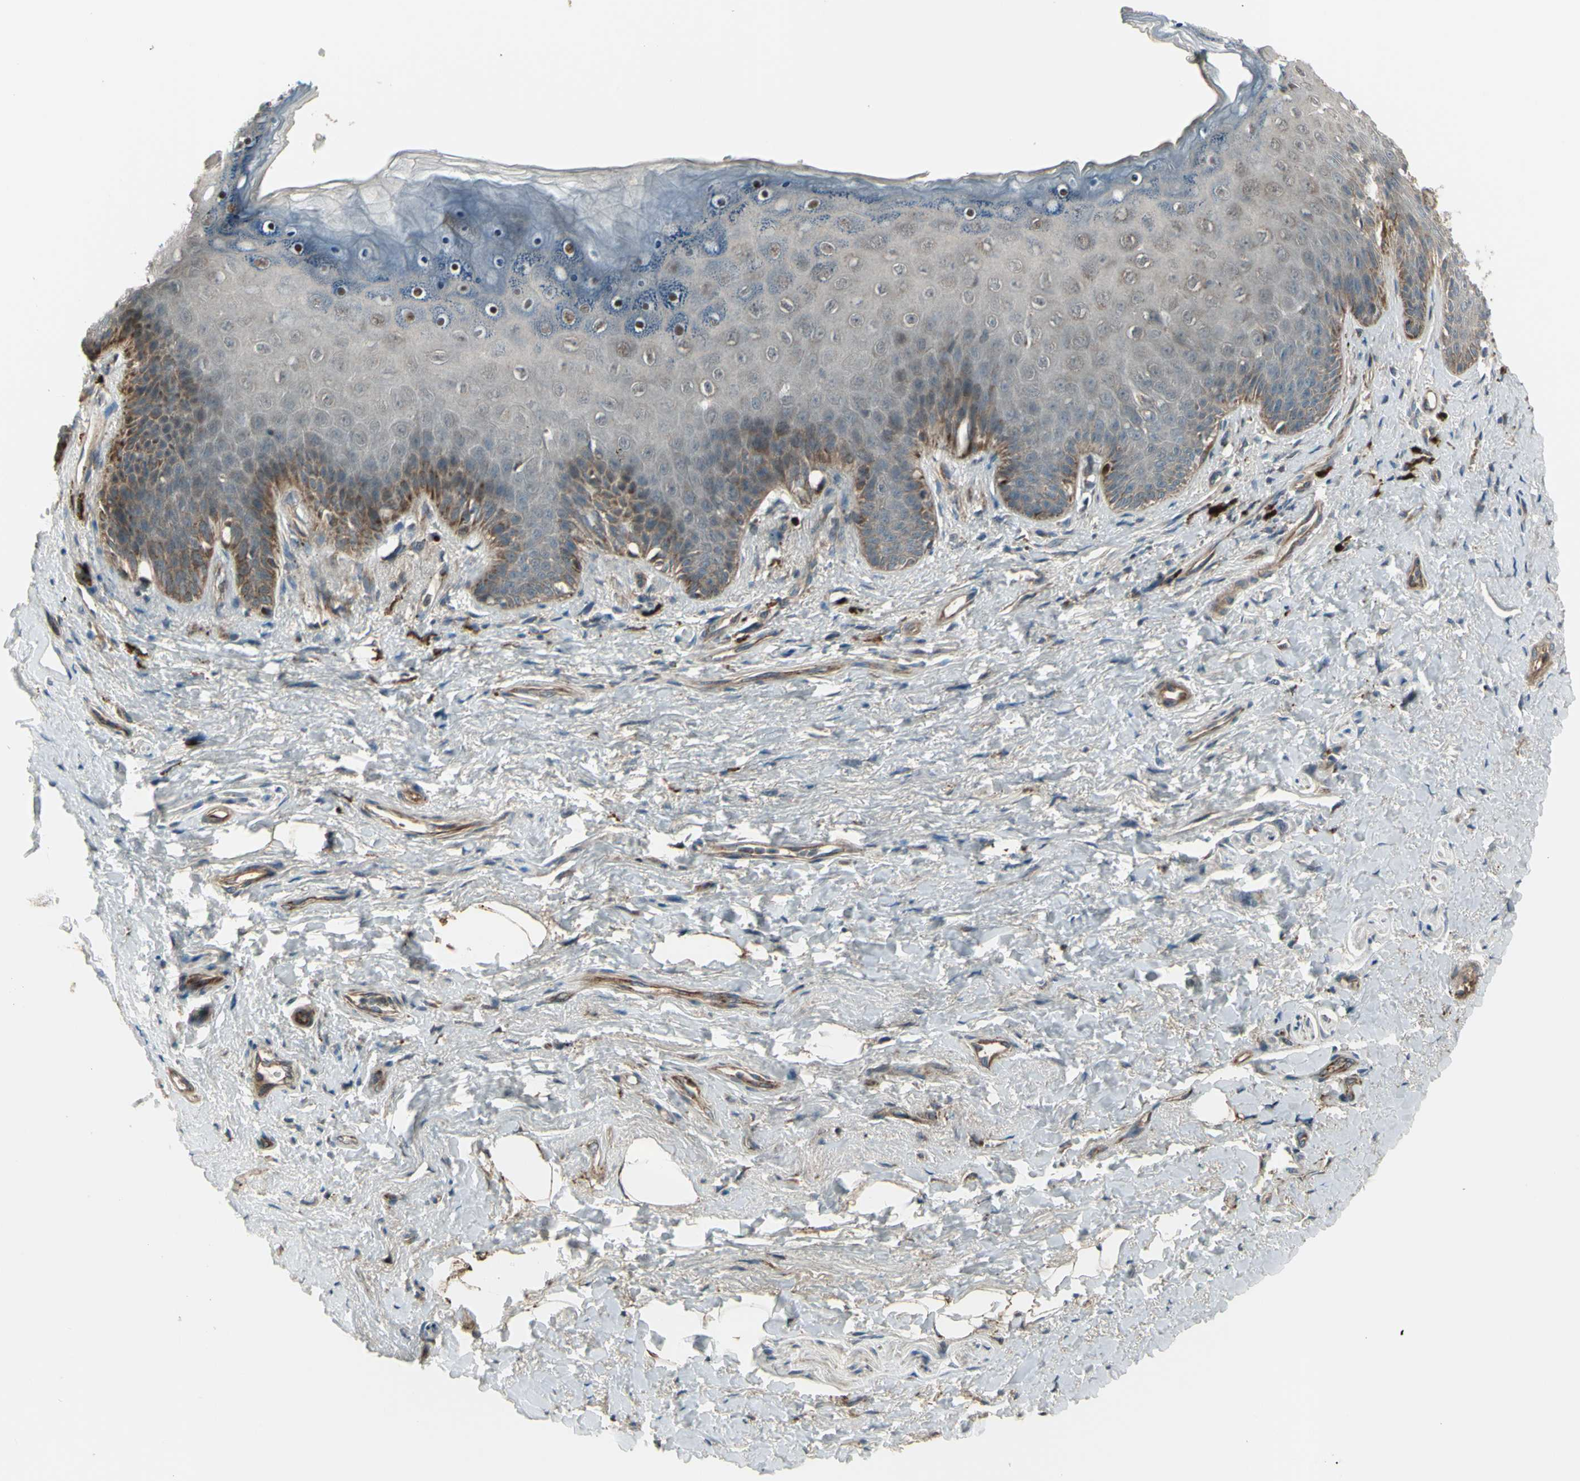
{"staining": {"intensity": "moderate", "quantity": "<25%", "location": "cytoplasmic/membranous,nuclear"}, "tissue": "skin", "cell_type": "Epidermal cells", "image_type": "normal", "snomed": [{"axis": "morphology", "description": "Normal tissue, NOS"}, {"axis": "topography", "description": "Anal"}], "caption": "An immunohistochemistry photomicrograph of normal tissue is shown. Protein staining in brown shows moderate cytoplasmic/membranous,nuclear positivity in skin within epidermal cells. The staining was performed using DAB to visualize the protein expression in brown, while the nuclei were stained in blue with hematoxylin (Magnification: 20x).", "gene": "OSTM1", "patient": {"sex": "female", "age": 46}}